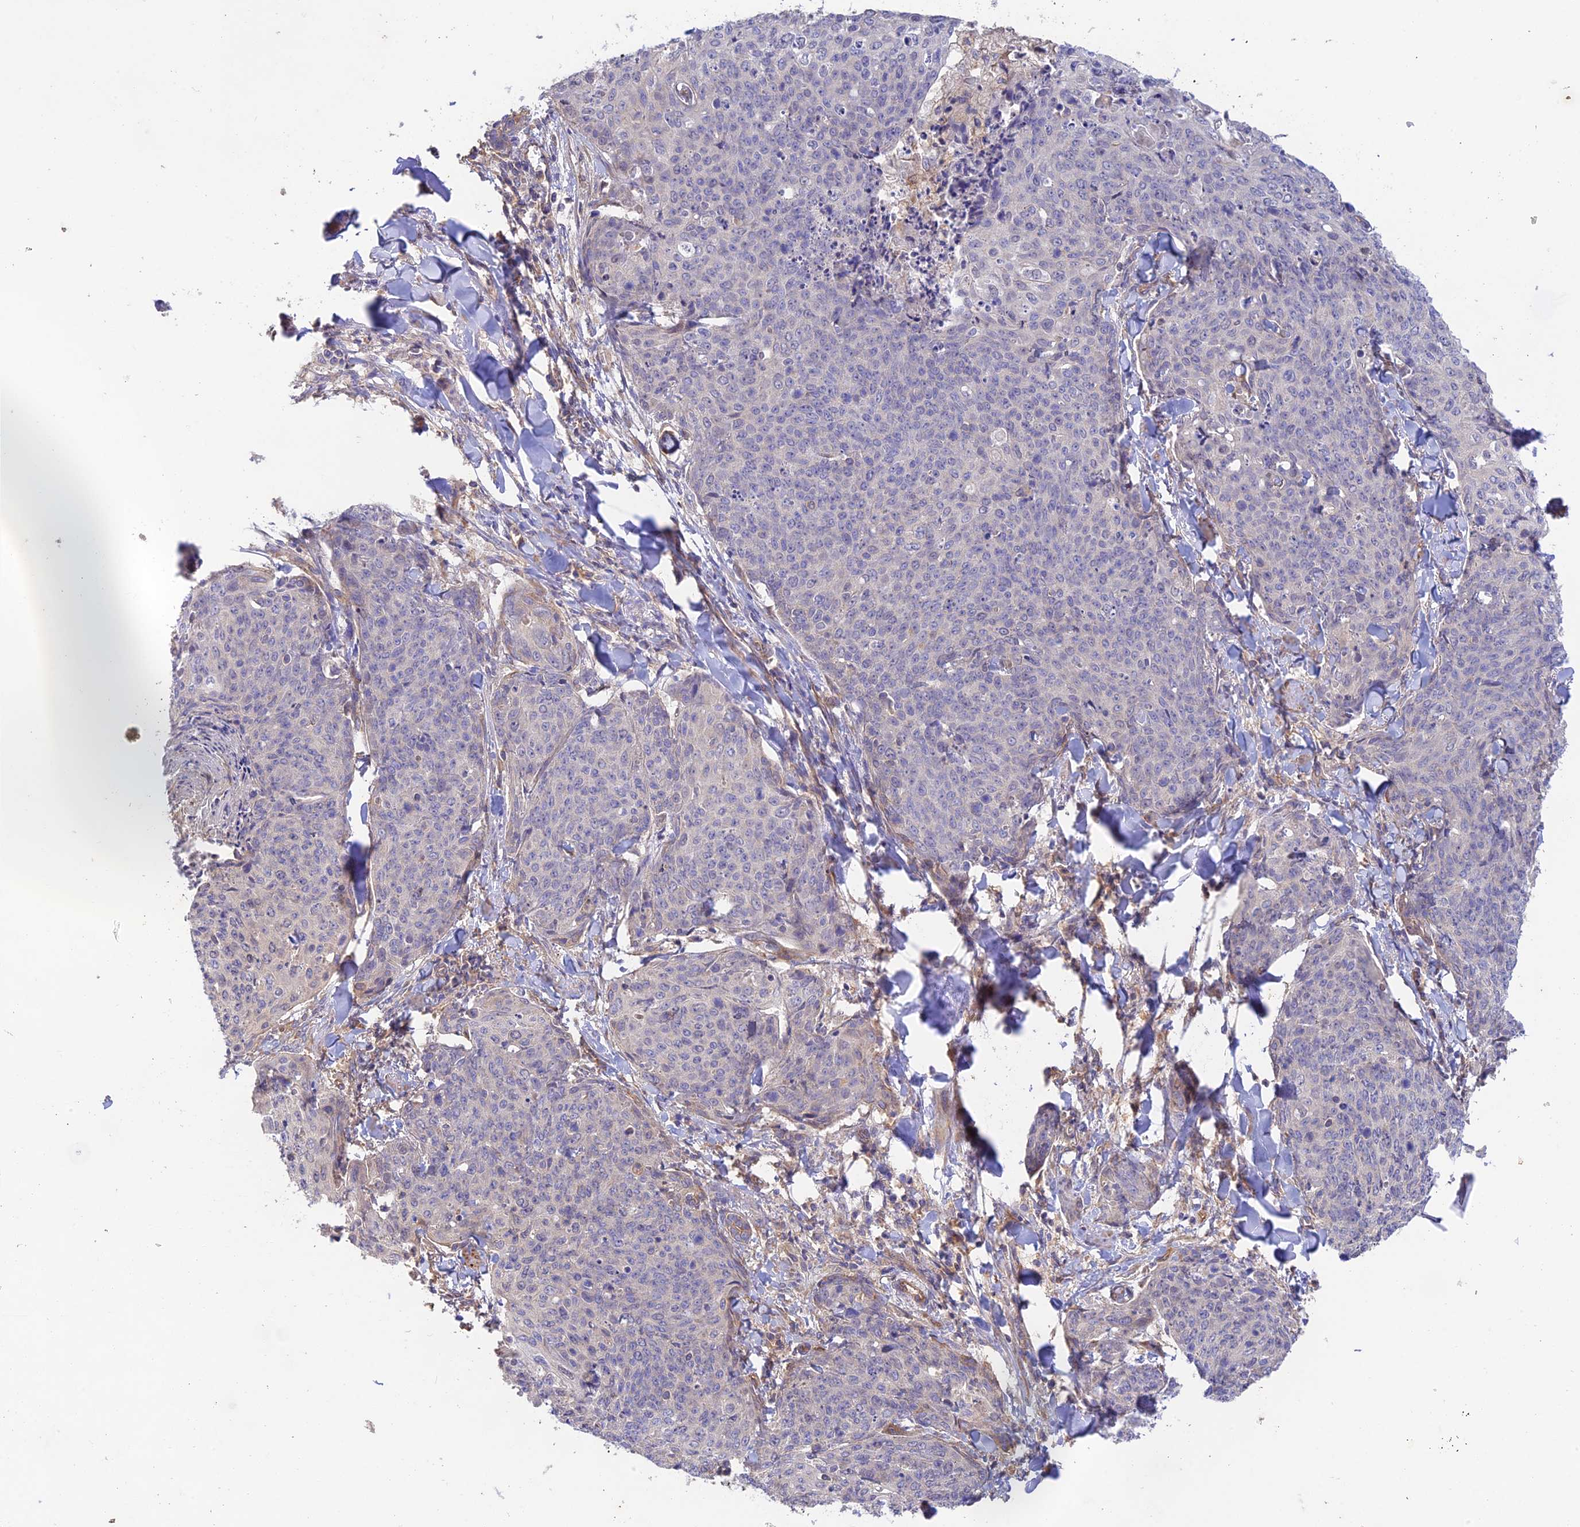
{"staining": {"intensity": "negative", "quantity": "none", "location": "none"}, "tissue": "skin cancer", "cell_type": "Tumor cells", "image_type": "cancer", "snomed": [{"axis": "morphology", "description": "Squamous cell carcinoma, NOS"}, {"axis": "topography", "description": "Skin"}, {"axis": "topography", "description": "Vulva"}], "caption": "Immunohistochemistry of skin cancer shows no staining in tumor cells.", "gene": "MYO9A", "patient": {"sex": "female", "age": 85}}